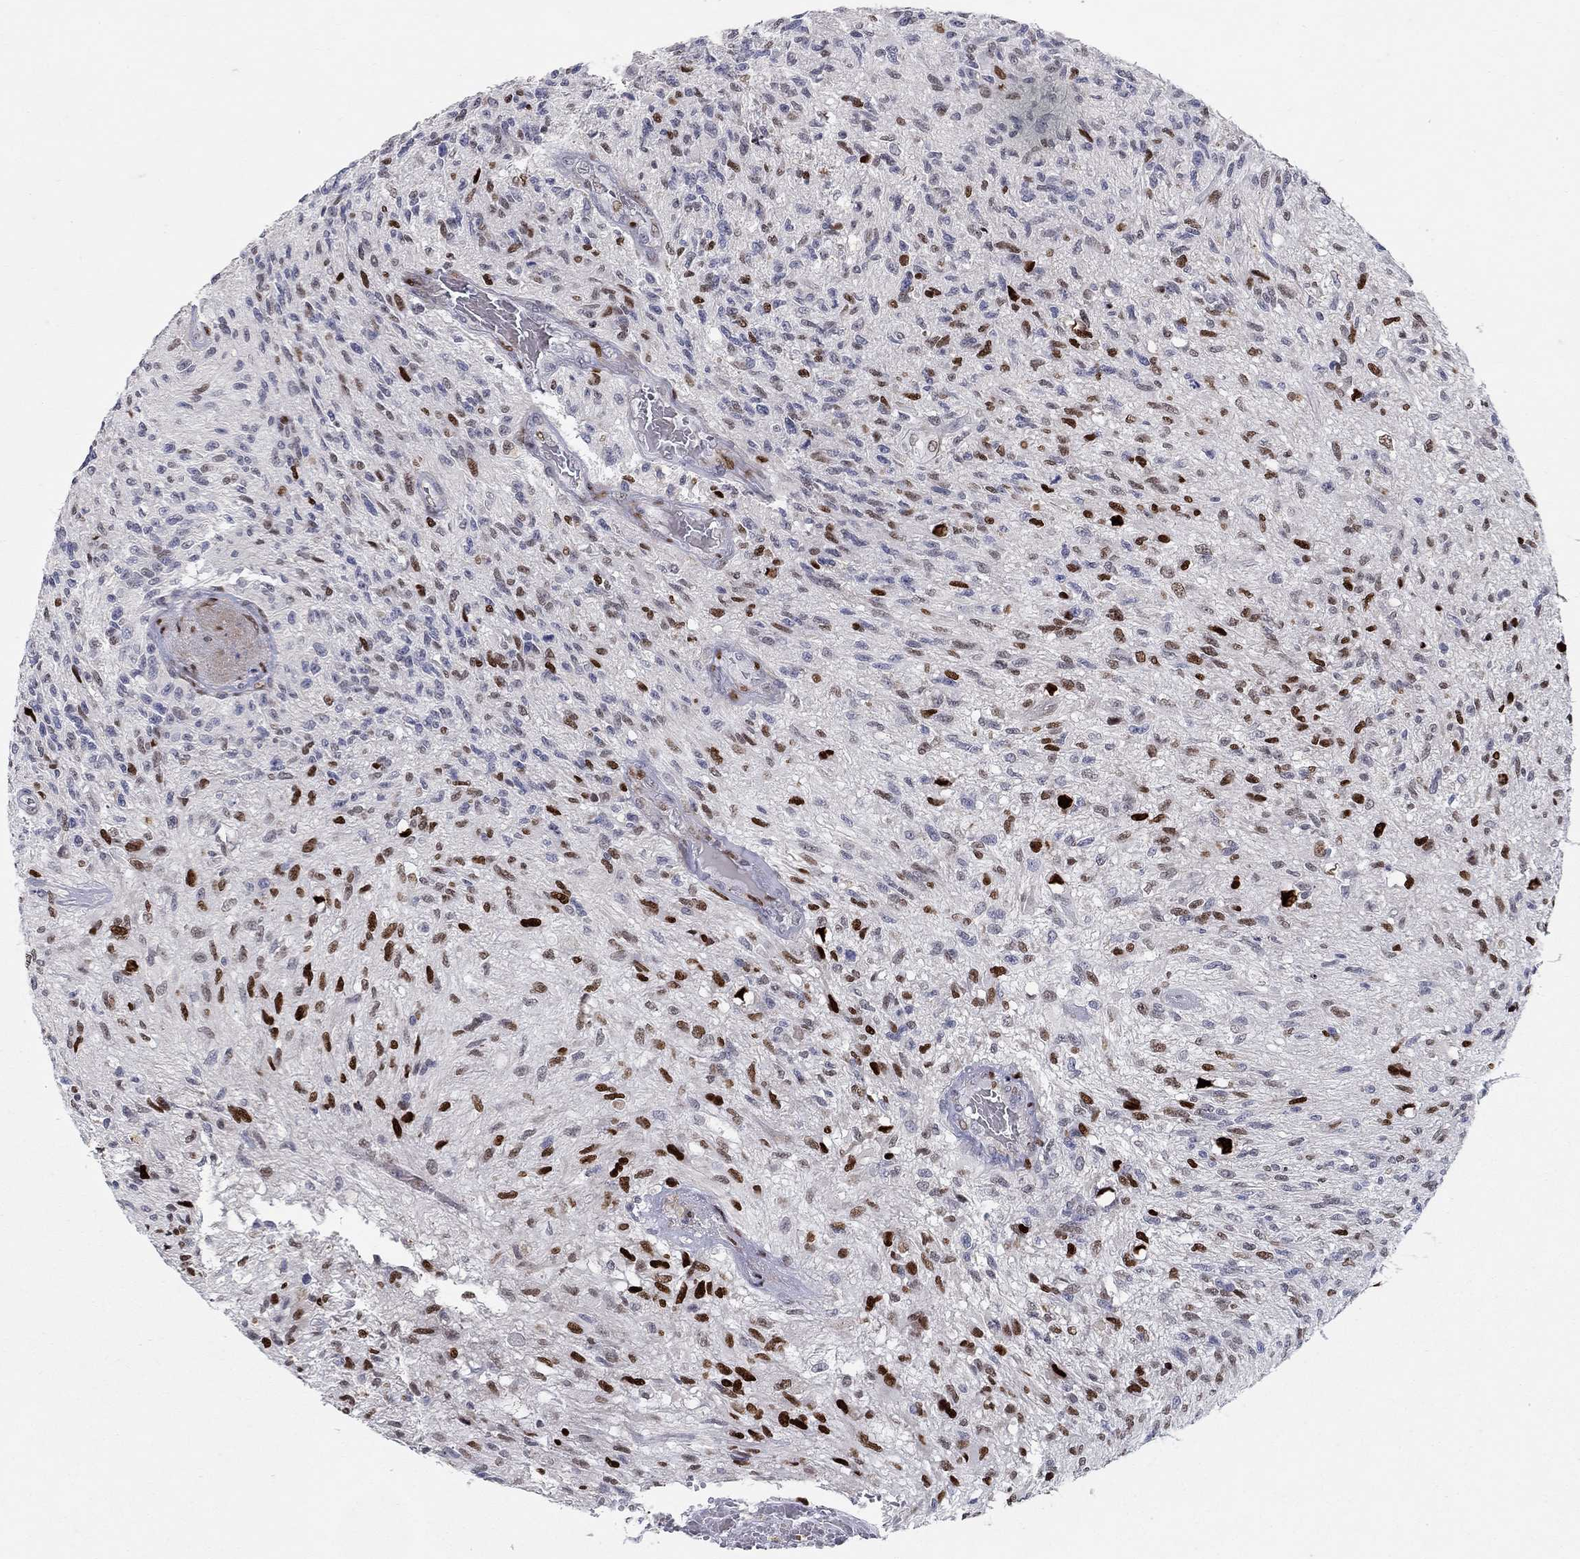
{"staining": {"intensity": "strong", "quantity": "25%-75%", "location": "nuclear"}, "tissue": "glioma", "cell_type": "Tumor cells", "image_type": "cancer", "snomed": [{"axis": "morphology", "description": "Glioma, malignant, High grade"}, {"axis": "topography", "description": "Brain"}], "caption": "IHC micrograph of human malignant glioma (high-grade) stained for a protein (brown), which exhibits high levels of strong nuclear staining in approximately 25%-75% of tumor cells.", "gene": "RAPGEF5", "patient": {"sex": "male", "age": 56}}